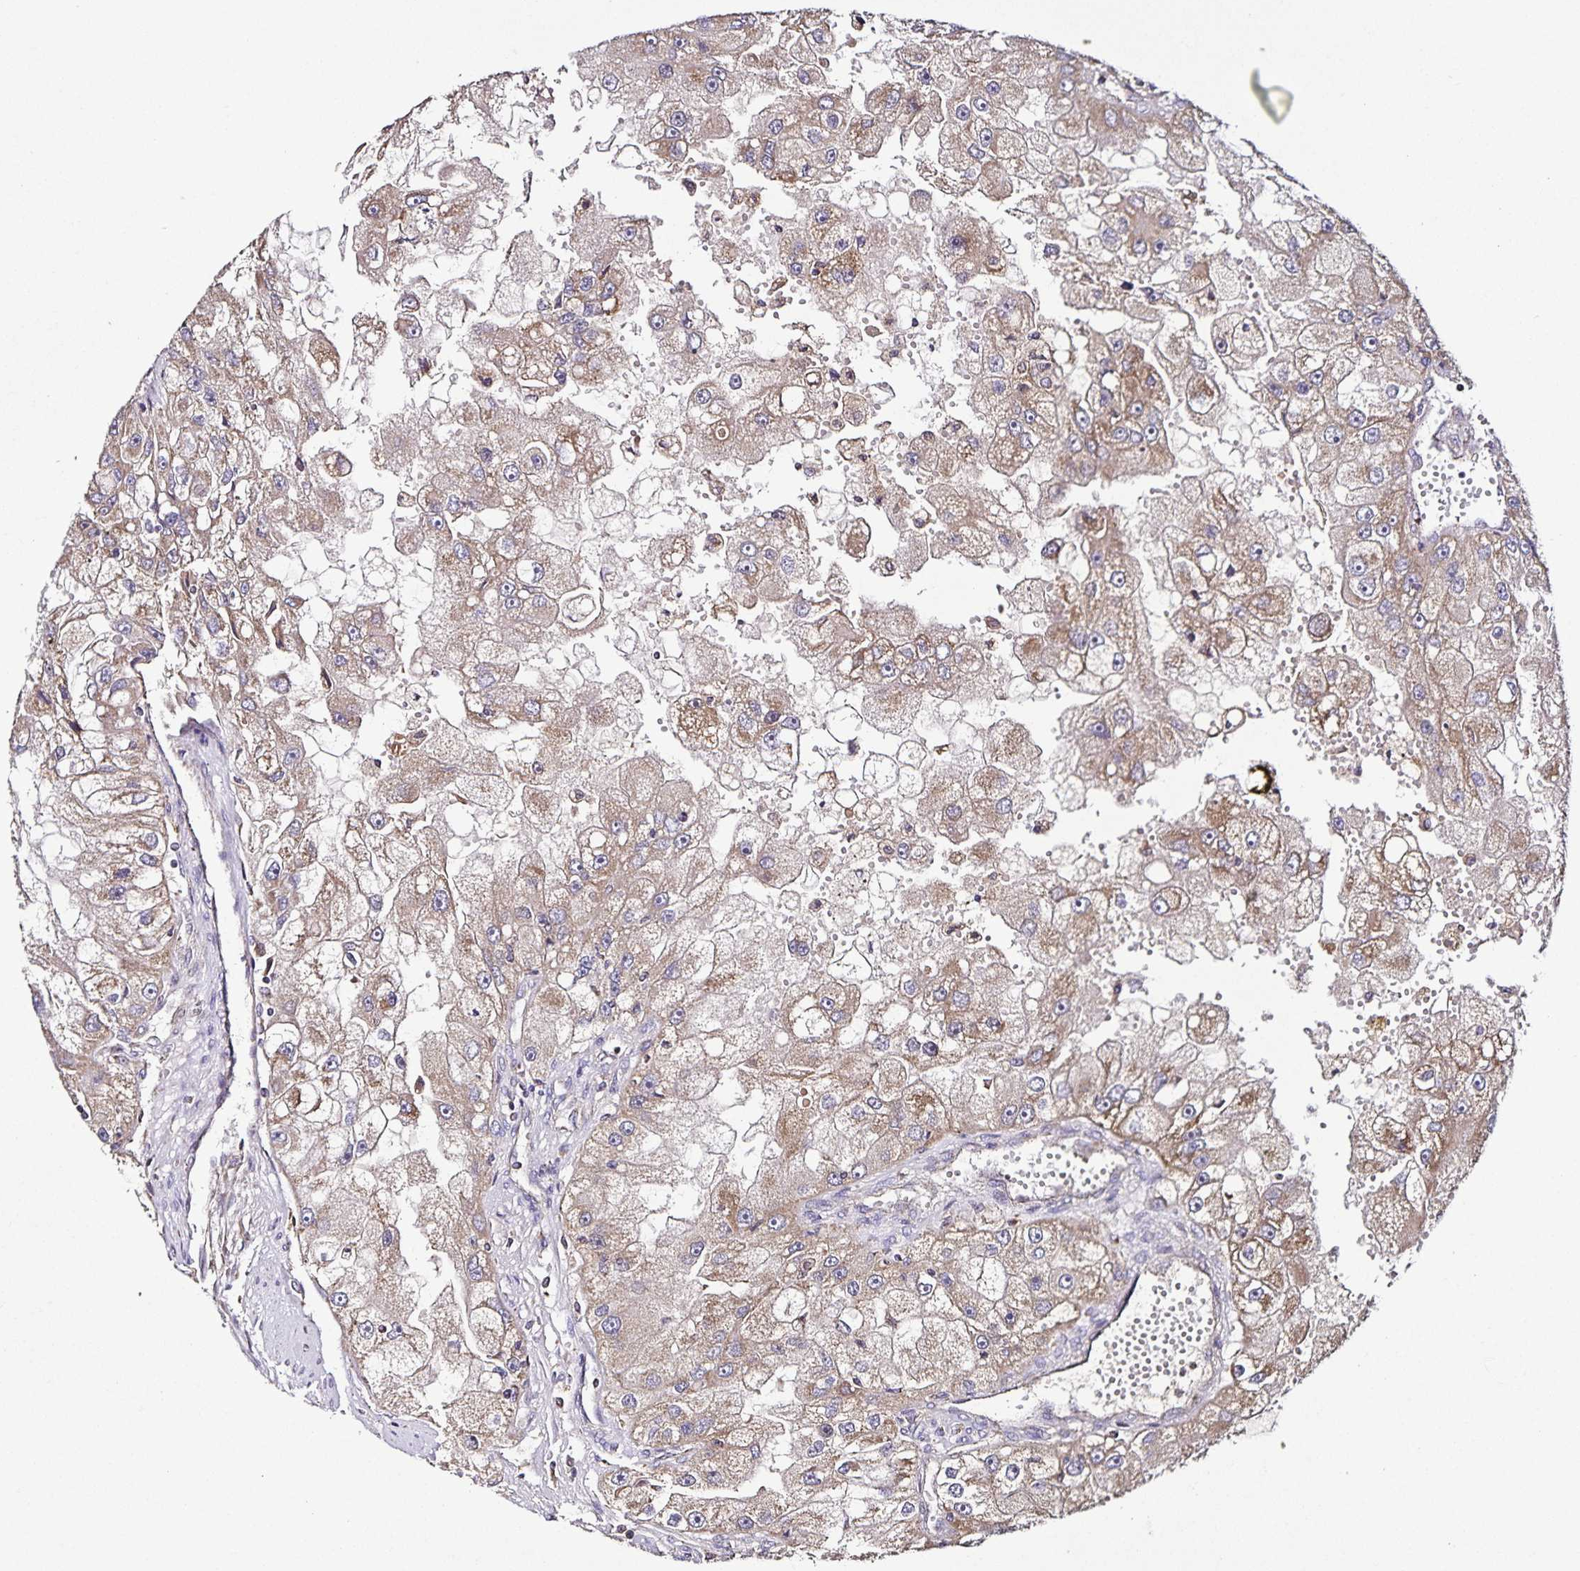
{"staining": {"intensity": "weak", "quantity": ">75%", "location": "cytoplasmic/membranous"}, "tissue": "renal cancer", "cell_type": "Tumor cells", "image_type": "cancer", "snomed": [{"axis": "morphology", "description": "Adenocarcinoma, NOS"}, {"axis": "topography", "description": "Kidney"}], "caption": "A histopathology image showing weak cytoplasmic/membranous staining in approximately >75% of tumor cells in adenocarcinoma (renal), as visualized by brown immunohistochemical staining.", "gene": "MAN1A1", "patient": {"sex": "male", "age": 63}}